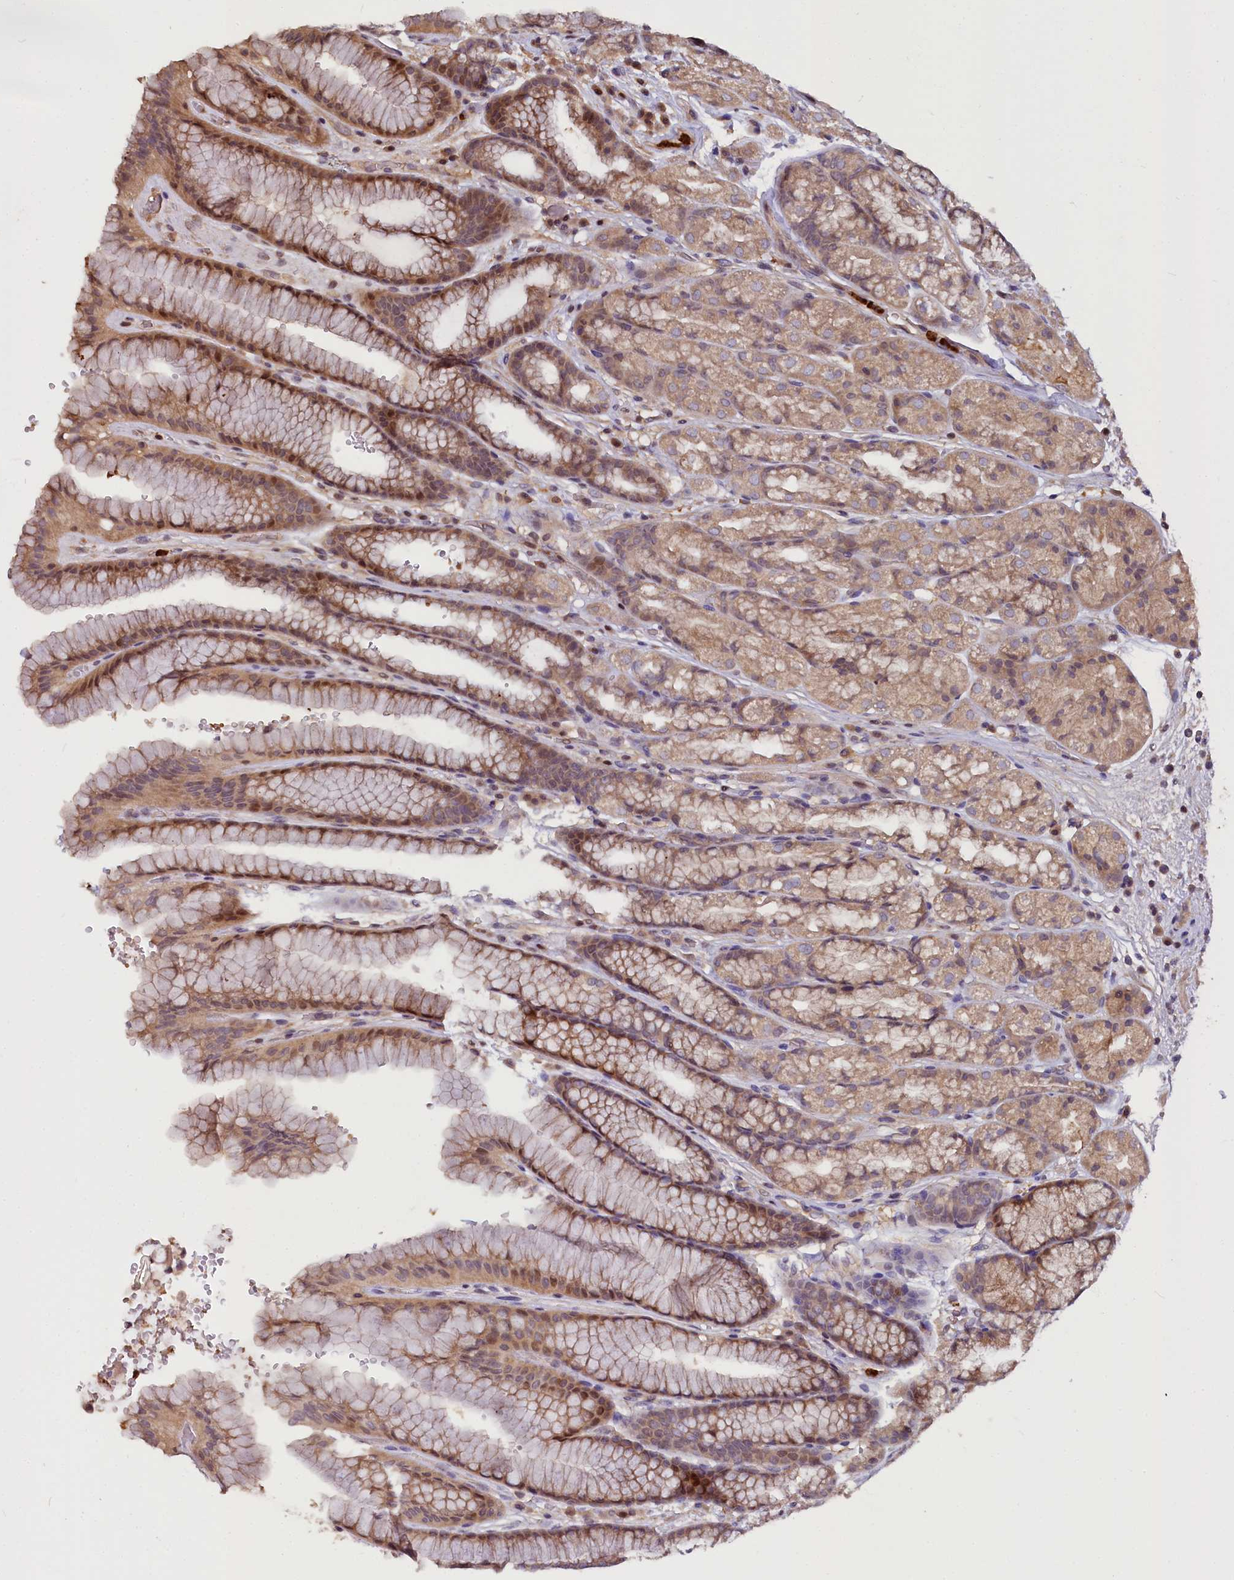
{"staining": {"intensity": "moderate", "quantity": ">75%", "location": "cytoplasmic/membranous"}, "tissue": "stomach", "cell_type": "Glandular cells", "image_type": "normal", "snomed": [{"axis": "morphology", "description": "Normal tissue, NOS"}, {"axis": "morphology", "description": "Adenocarcinoma, NOS"}, {"axis": "topography", "description": "Stomach"}], "caption": "Brown immunohistochemical staining in normal stomach reveals moderate cytoplasmic/membranous positivity in approximately >75% of glandular cells.", "gene": "ATG101", "patient": {"sex": "male", "age": 57}}